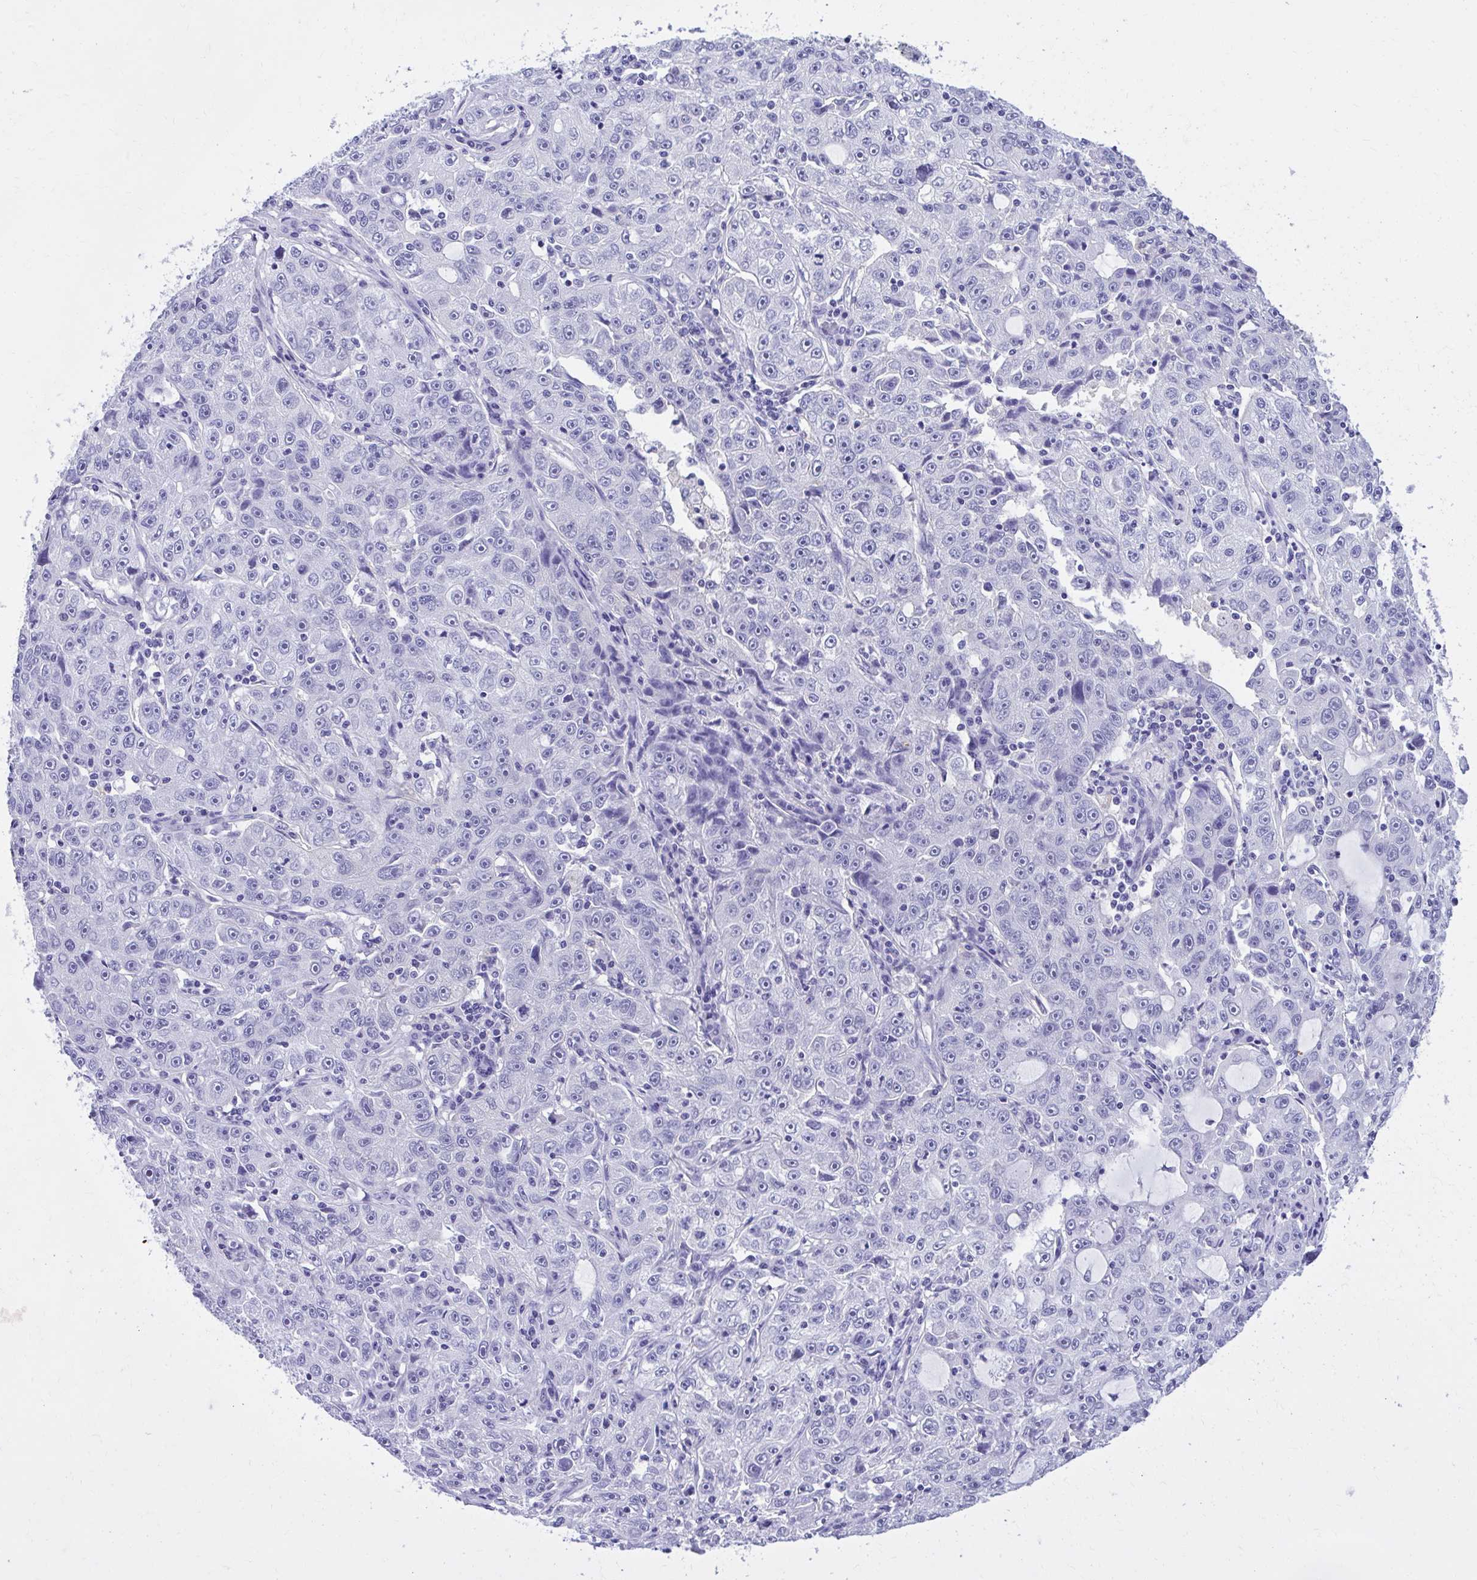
{"staining": {"intensity": "negative", "quantity": "none", "location": "none"}, "tissue": "lung cancer", "cell_type": "Tumor cells", "image_type": "cancer", "snomed": [{"axis": "morphology", "description": "Normal morphology"}, {"axis": "morphology", "description": "Adenocarcinoma, NOS"}, {"axis": "topography", "description": "Lymph node"}, {"axis": "topography", "description": "Lung"}], "caption": "Tumor cells show no significant positivity in lung cancer.", "gene": "RASL11B", "patient": {"sex": "female", "age": 57}}